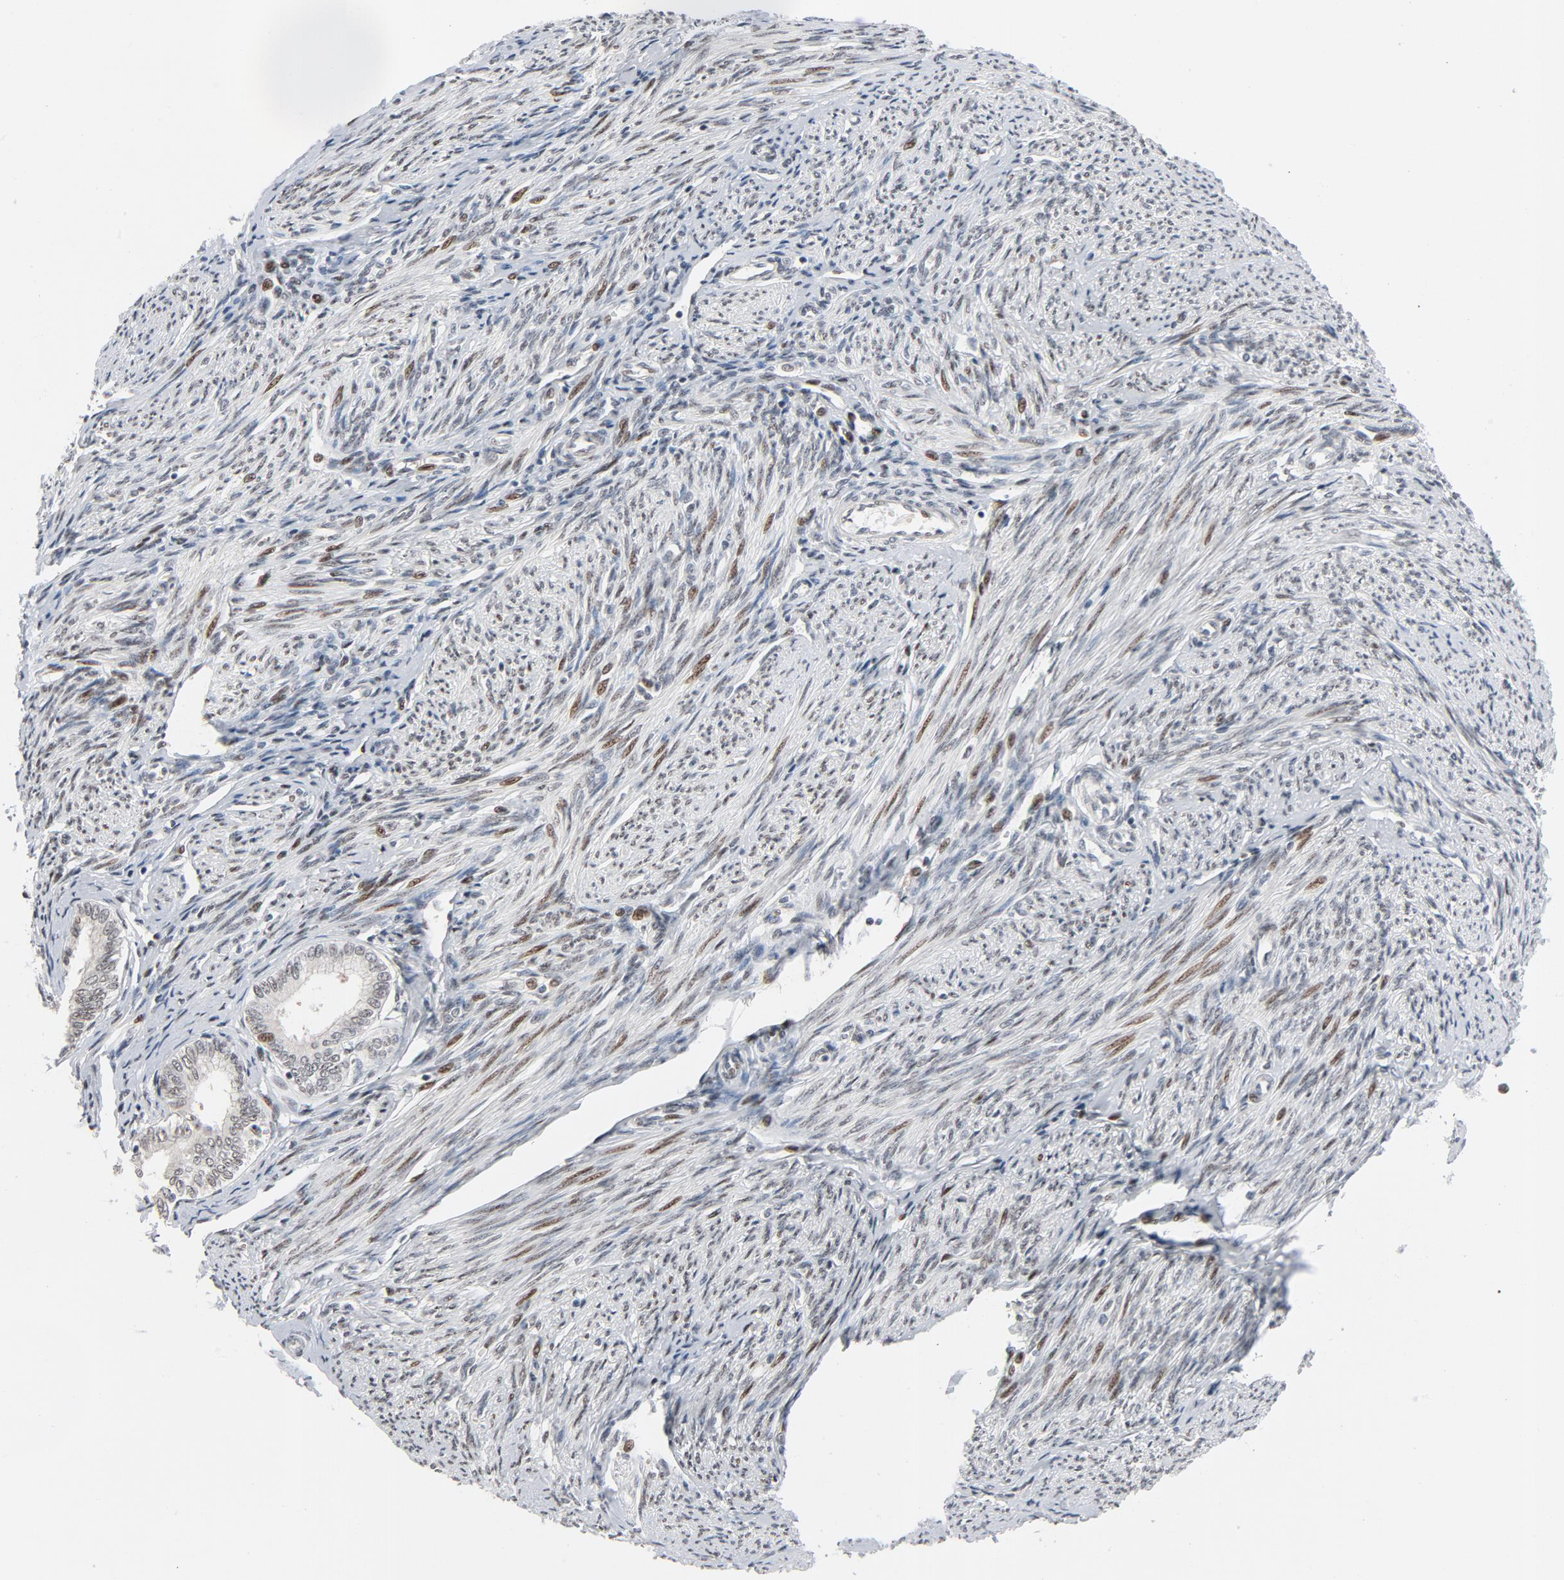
{"staining": {"intensity": "weak", "quantity": "<25%", "location": "cytoplasmic/membranous"}, "tissue": "endometrial cancer", "cell_type": "Tumor cells", "image_type": "cancer", "snomed": [{"axis": "morphology", "description": "Adenocarcinoma, NOS"}, {"axis": "topography", "description": "Endometrium"}], "caption": "A photomicrograph of adenocarcinoma (endometrial) stained for a protein exhibits no brown staining in tumor cells.", "gene": "FSCB", "patient": {"sex": "female", "age": 75}}